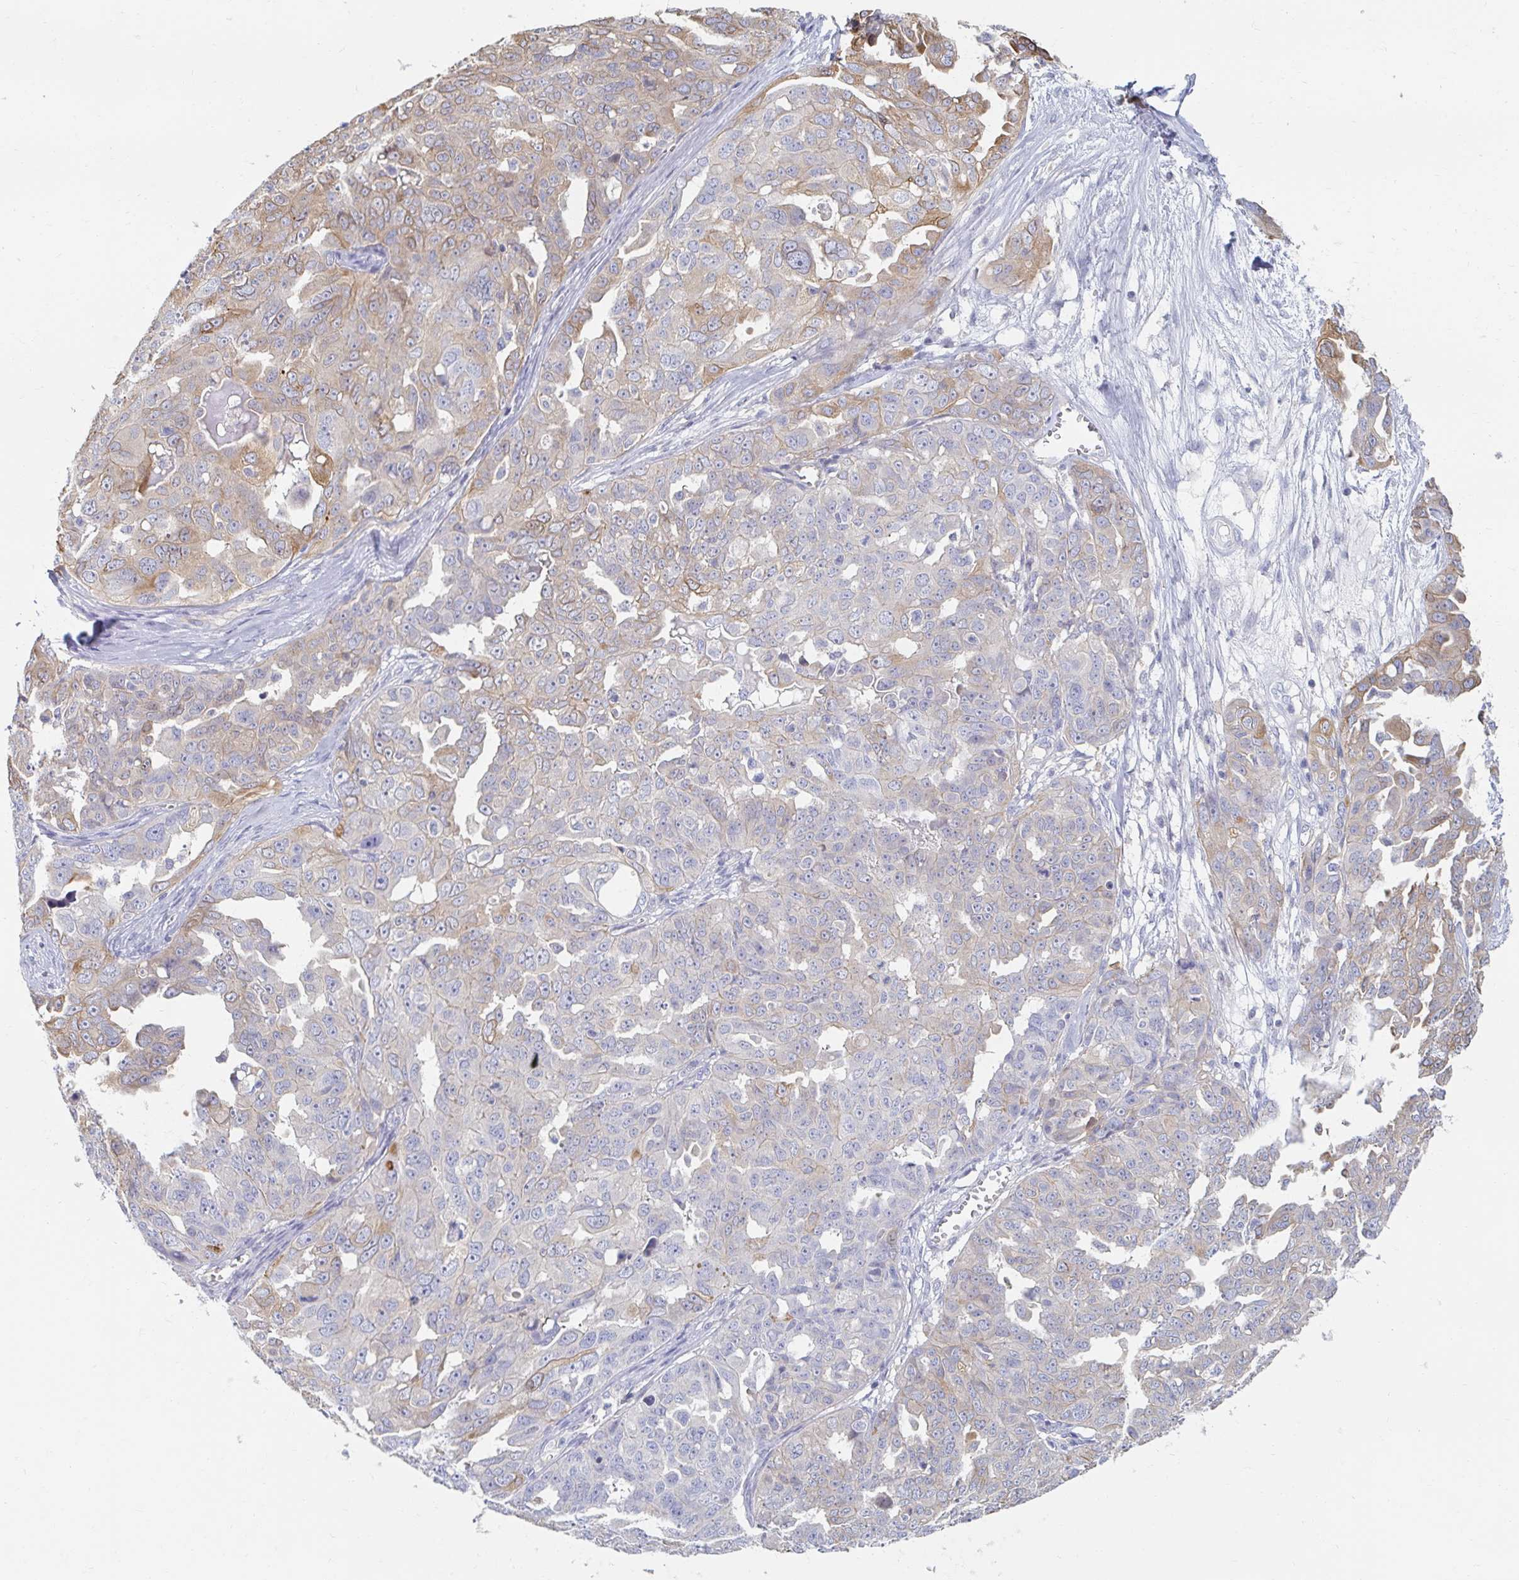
{"staining": {"intensity": "moderate", "quantity": "<25%", "location": "cytoplasmic/membranous"}, "tissue": "ovarian cancer", "cell_type": "Tumor cells", "image_type": "cancer", "snomed": [{"axis": "morphology", "description": "Carcinoma, endometroid"}, {"axis": "topography", "description": "Ovary"}], "caption": "The histopathology image reveals immunohistochemical staining of endometroid carcinoma (ovarian). There is moderate cytoplasmic/membranous staining is identified in about <25% of tumor cells.", "gene": "MYLK2", "patient": {"sex": "female", "age": 70}}